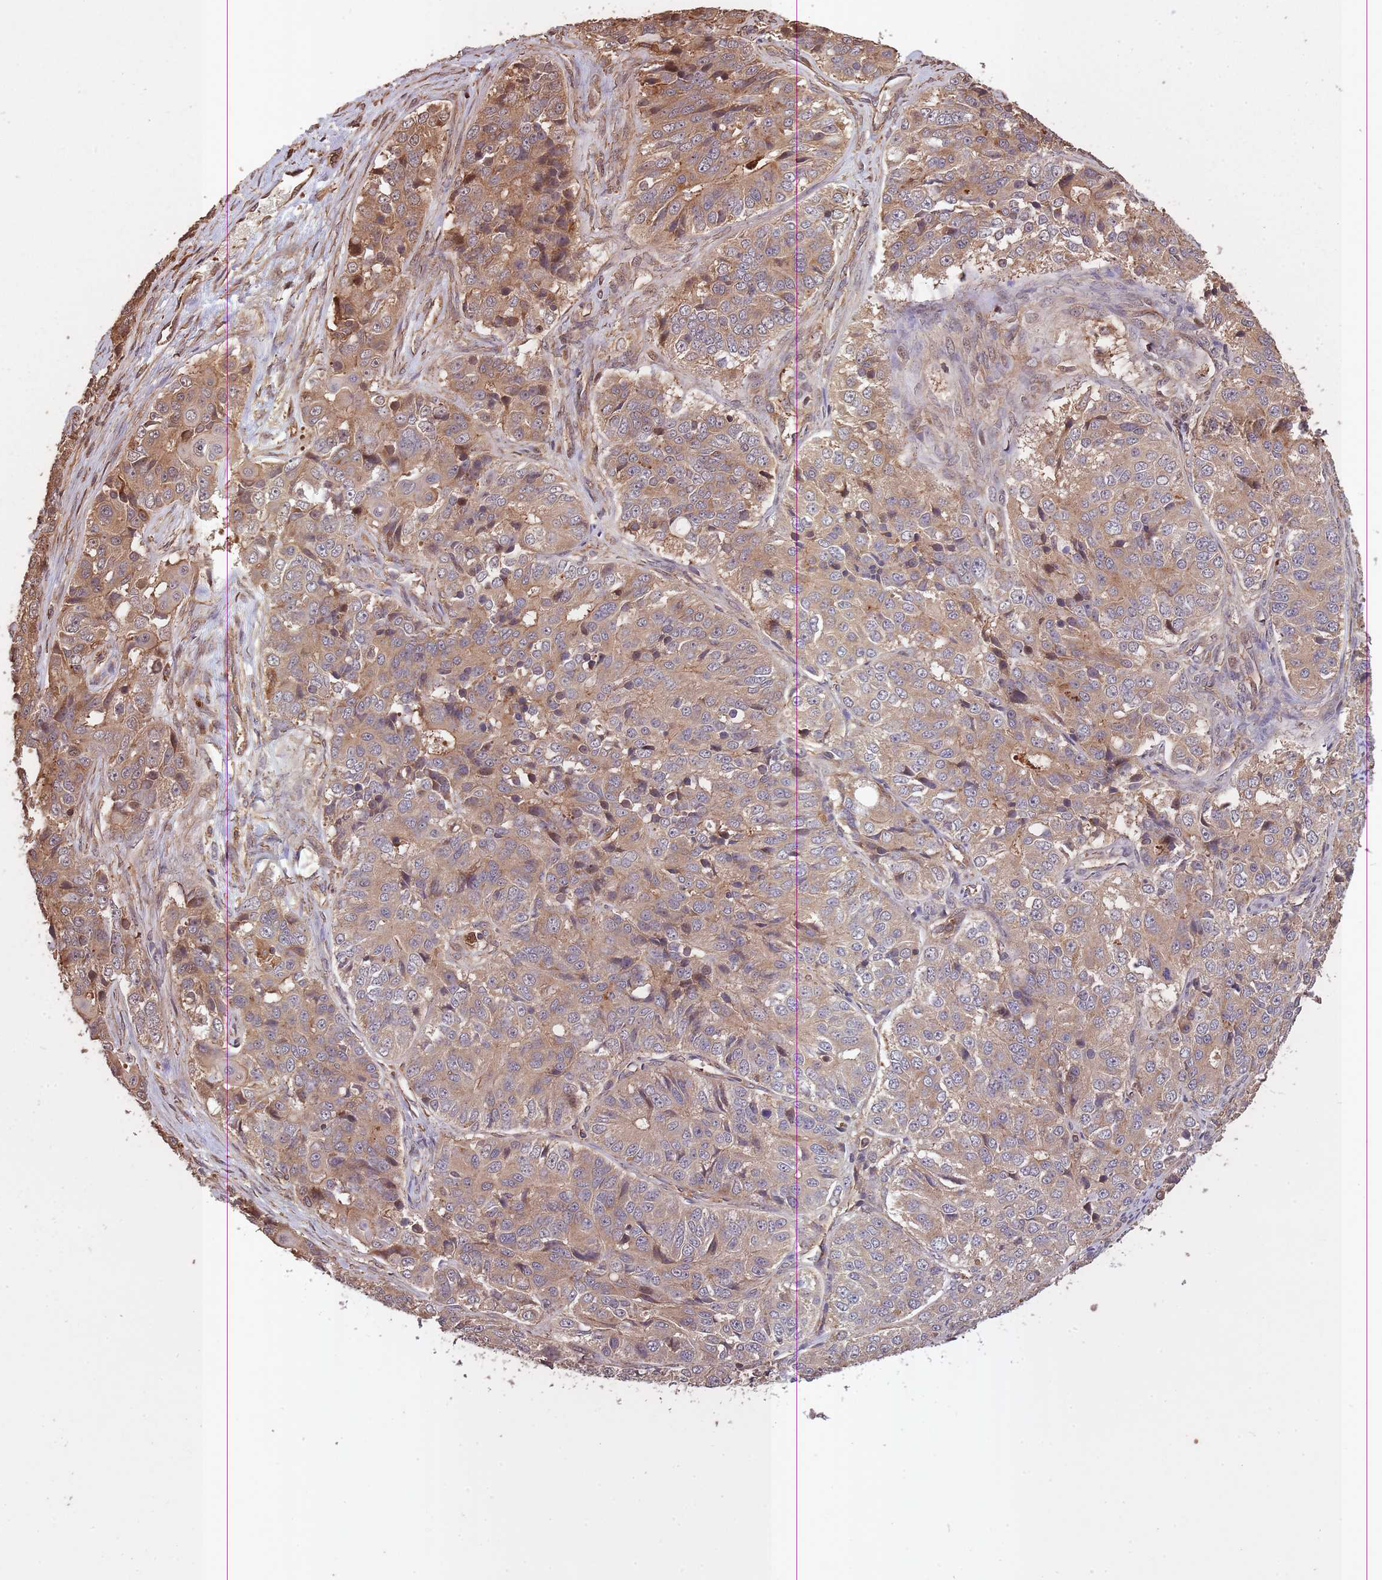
{"staining": {"intensity": "moderate", "quantity": ">75%", "location": "cytoplasmic/membranous"}, "tissue": "ovarian cancer", "cell_type": "Tumor cells", "image_type": "cancer", "snomed": [{"axis": "morphology", "description": "Carcinoma, endometroid"}, {"axis": "topography", "description": "Ovary"}], "caption": "A brown stain highlights moderate cytoplasmic/membranous expression of a protein in human endometroid carcinoma (ovarian) tumor cells.", "gene": "ARMH3", "patient": {"sex": "female", "age": 51}}